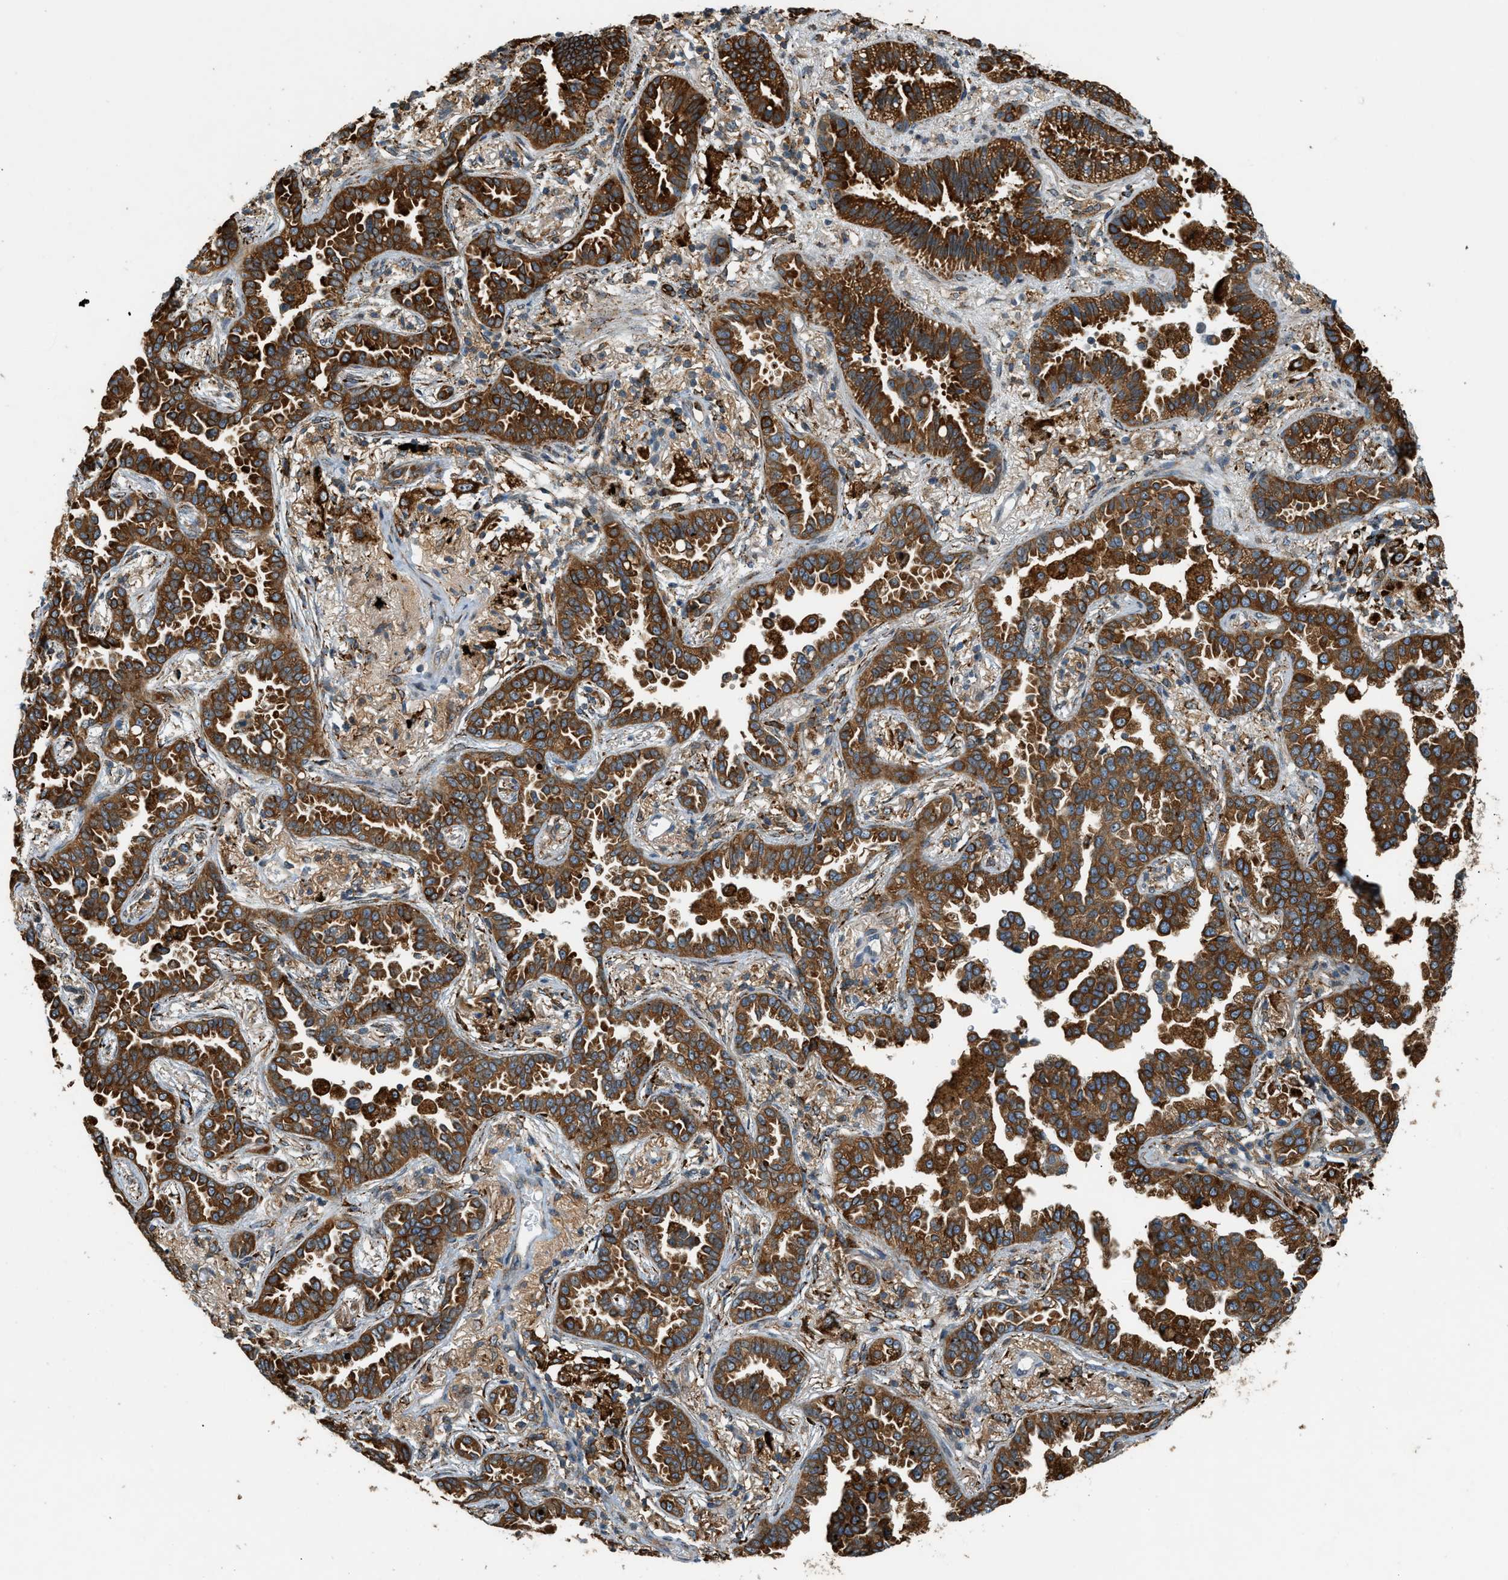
{"staining": {"intensity": "strong", "quantity": ">75%", "location": "cytoplasmic/membranous"}, "tissue": "lung cancer", "cell_type": "Tumor cells", "image_type": "cancer", "snomed": [{"axis": "morphology", "description": "Normal tissue, NOS"}, {"axis": "morphology", "description": "Adenocarcinoma, NOS"}, {"axis": "topography", "description": "Lung"}], "caption": "Adenocarcinoma (lung) was stained to show a protein in brown. There is high levels of strong cytoplasmic/membranous staining in about >75% of tumor cells.", "gene": "SEMA4D", "patient": {"sex": "male", "age": 59}}